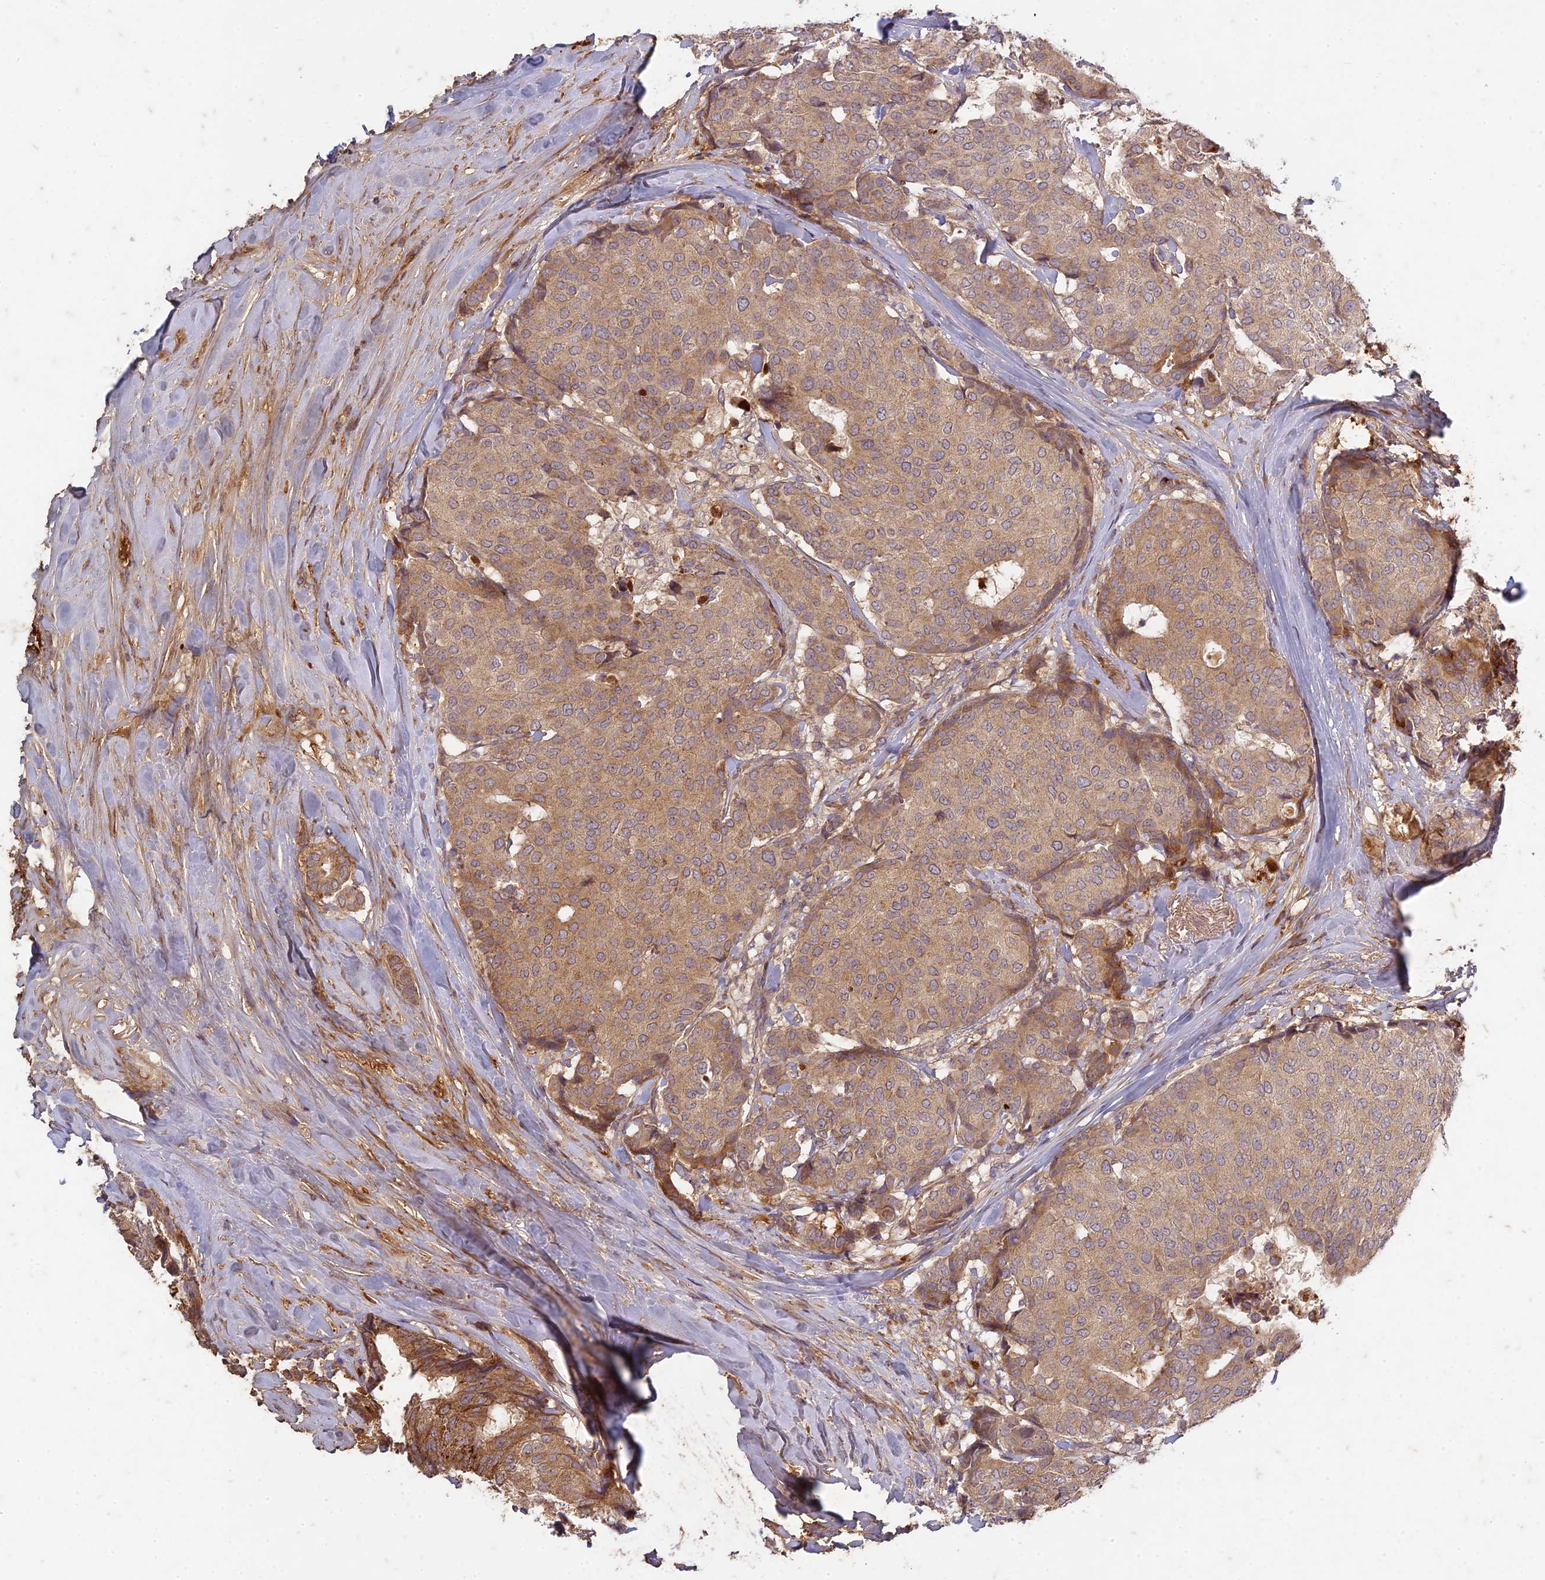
{"staining": {"intensity": "weak", "quantity": ">75%", "location": "cytoplasmic/membranous"}, "tissue": "breast cancer", "cell_type": "Tumor cells", "image_type": "cancer", "snomed": [{"axis": "morphology", "description": "Duct carcinoma"}, {"axis": "topography", "description": "Breast"}], "caption": "An IHC image of tumor tissue is shown. Protein staining in brown shows weak cytoplasmic/membranous positivity in breast intraductal carcinoma within tumor cells. (IHC, brightfield microscopy, high magnification).", "gene": "TCF25", "patient": {"sex": "female", "age": 75}}